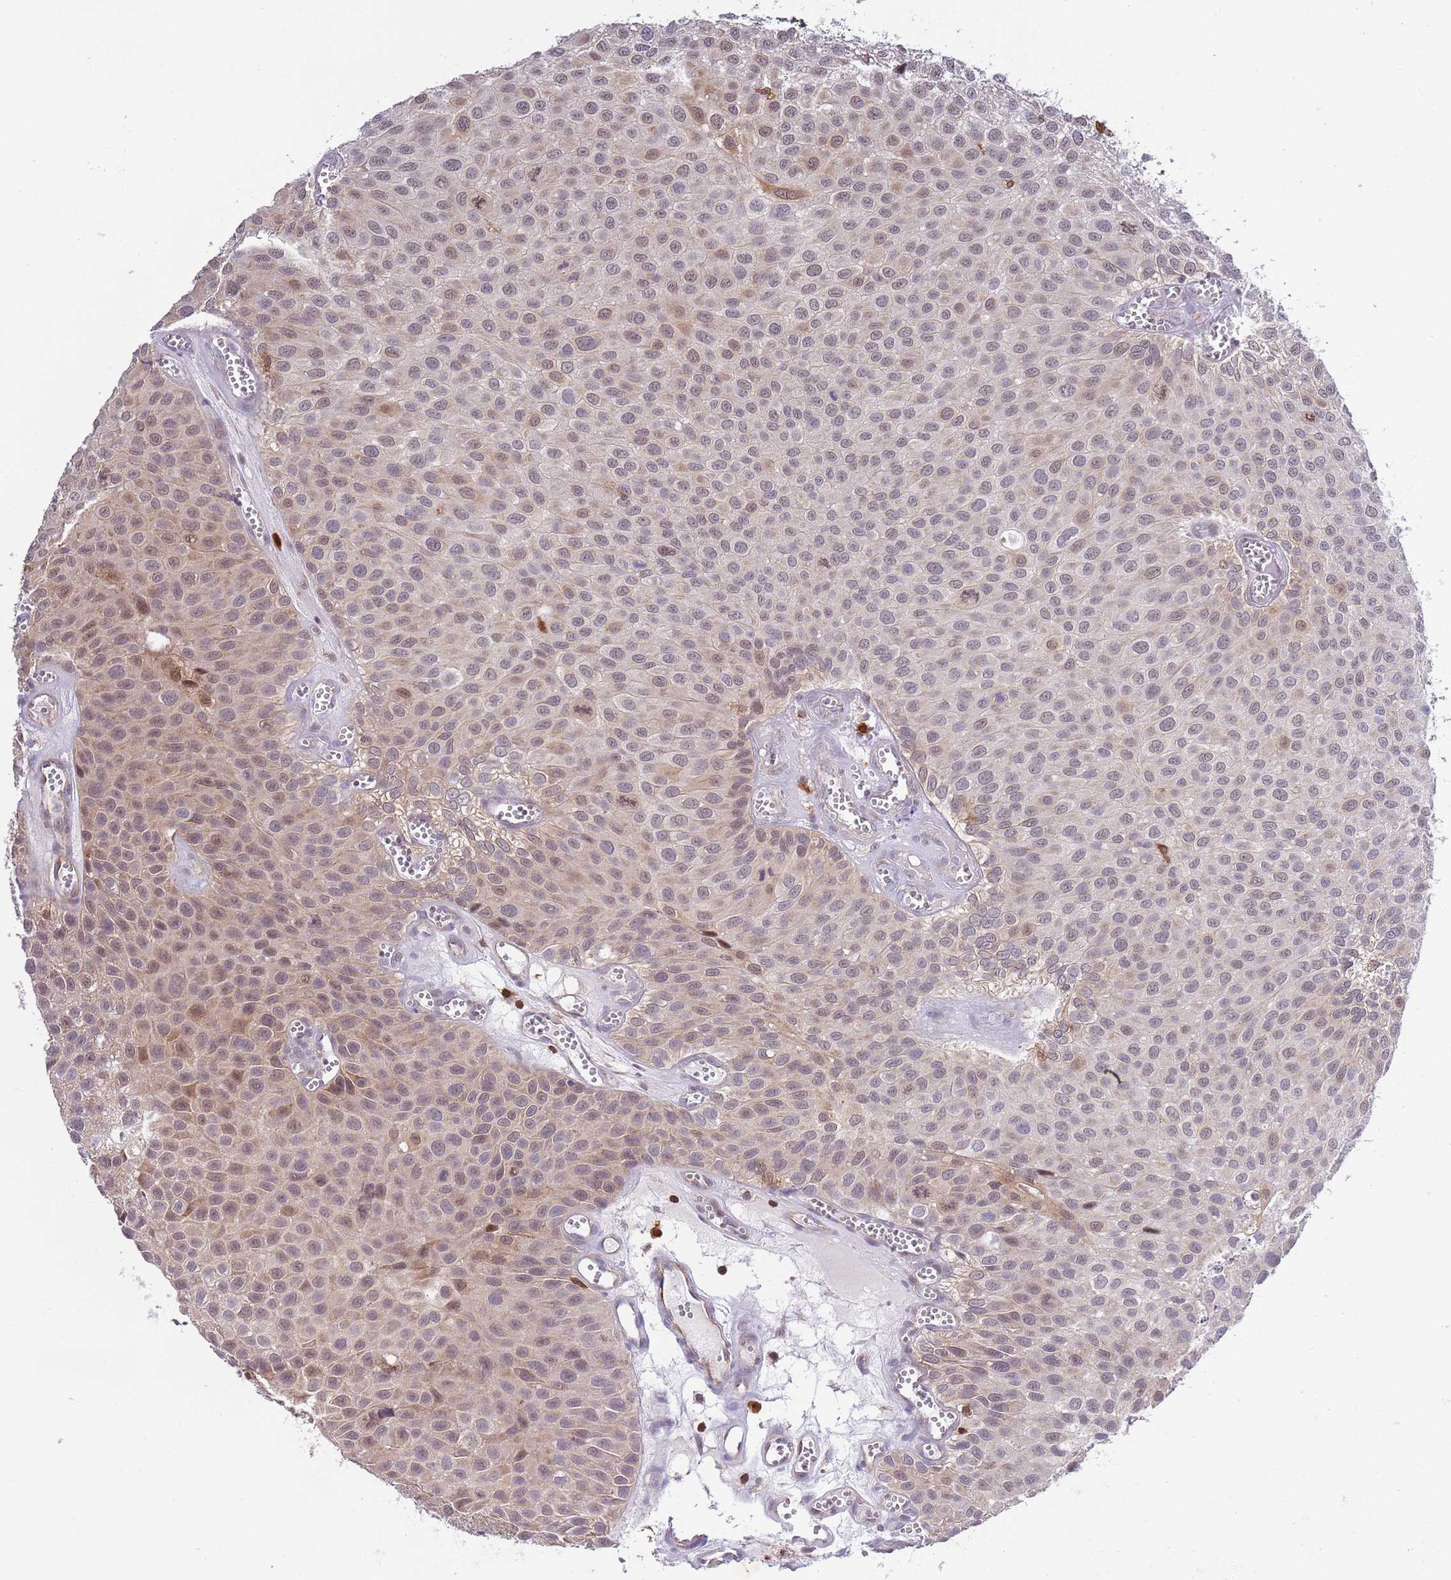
{"staining": {"intensity": "weak", "quantity": "25%-75%", "location": "nuclear"}, "tissue": "urothelial cancer", "cell_type": "Tumor cells", "image_type": "cancer", "snomed": [{"axis": "morphology", "description": "Urothelial carcinoma, Low grade"}, {"axis": "topography", "description": "Urinary bladder"}], "caption": "Protein analysis of urothelial cancer tissue displays weak nuclear positivity in approximately 25%-75% of tumor cells.", "gene": "CCNJL", "patient": {"sex": "male", "age": 88}}